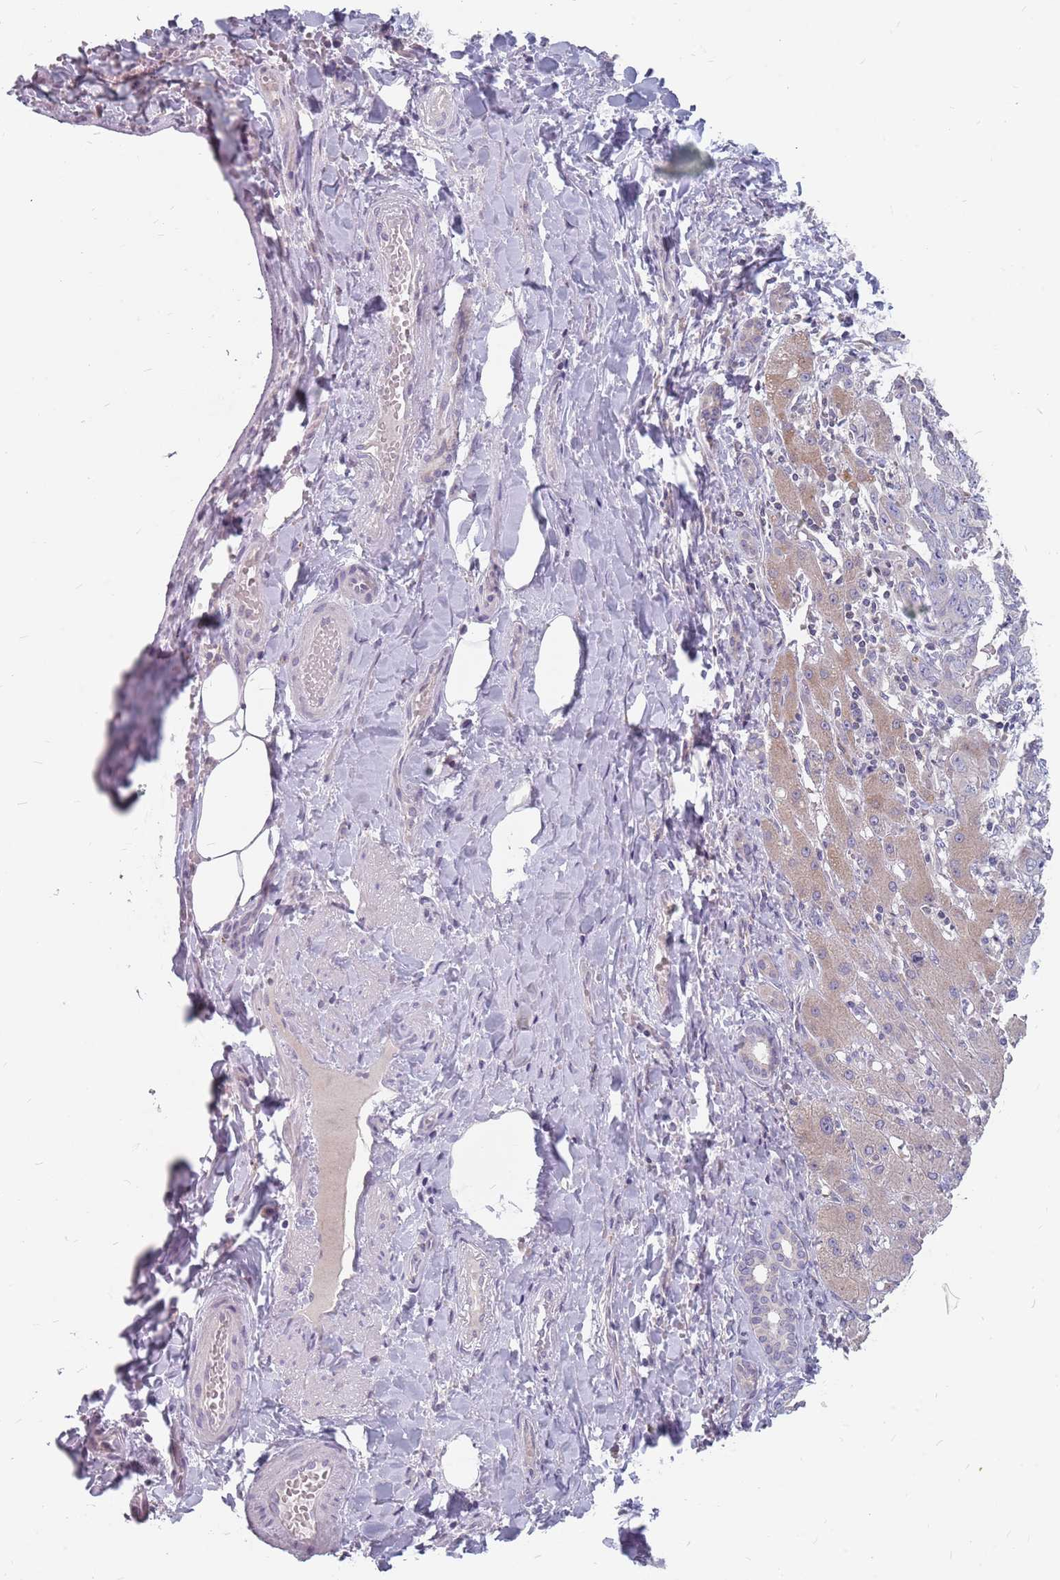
{"staining": {"intensity": "weak", "quantity": "<25%", "location": "cytoplasmic/membranous"}, "tissue": "liver cancer", "cell_type": "Tumor cells", "image_type": "cancer", "snomed": [{"axis": "morphology", "description": "Cholangiocarcinoma"}, {"axis": "topography", "description": "Liver"}], "caption": "Immunohistochemical staining of liver cholangiocarcinoma reveals no significant expression in tumor cells.", "gene": "CMTR2", "patient": {"sex": "male", "age": 59}}